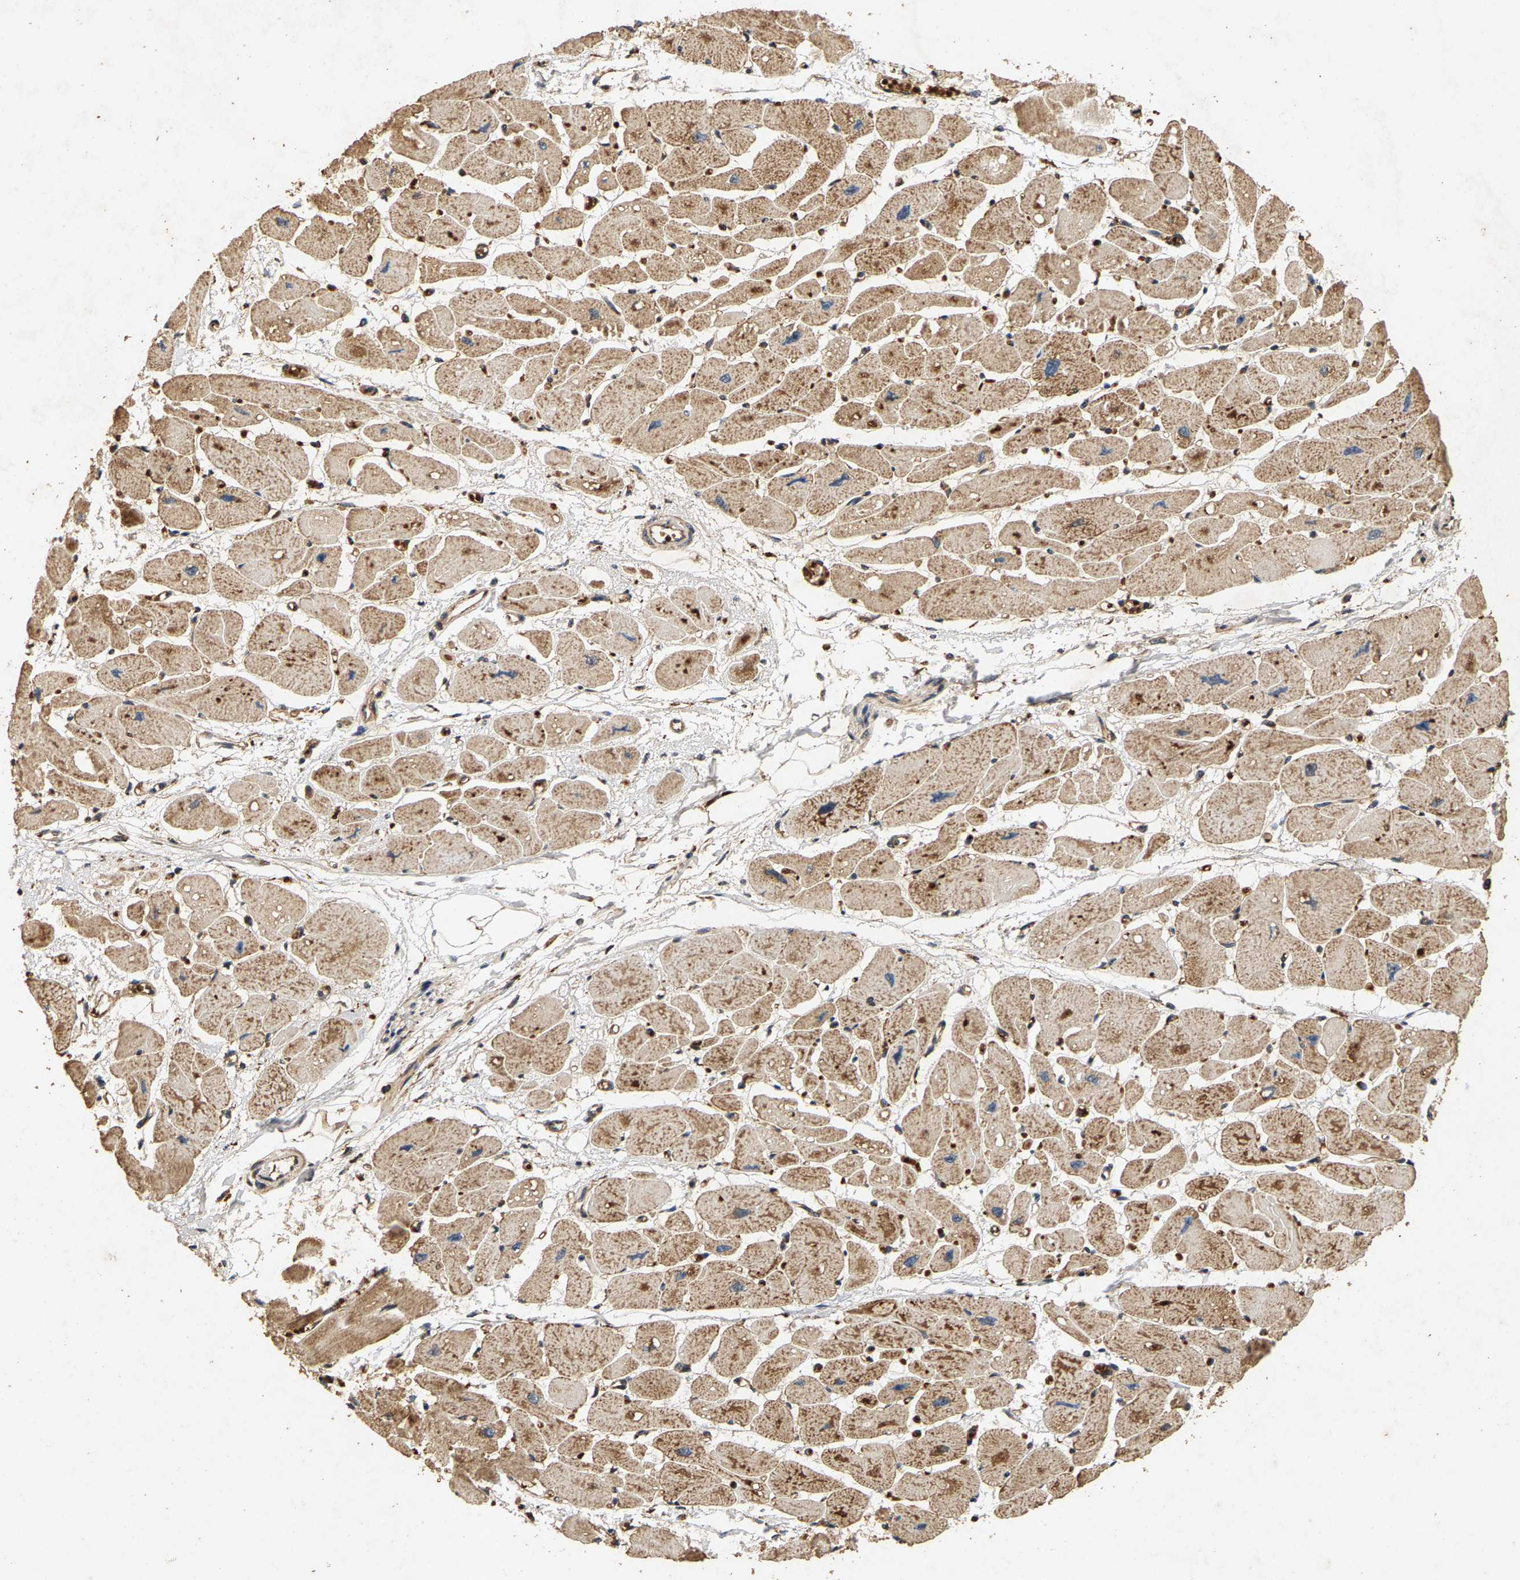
{"staining": {"intensity": "moderate", "quantity": ">75%", "location": "cytoplasmic/membranous"}, "tissue": "heart muscle", "cell_type": "Cardiomyocytes", "image_type": "normal", "snomed": [{"axis": "morphology", "description": "Normal tissue, NOS"}, {"axis": "topography", "description": "Heart"}], "caption": "Immunohistochemical staining of benign human heart muscle demonstrates moderate cytoplasmic/membranous protein staining in about >75% of cardiomyocytes.", "gene": "CIDEC", "patient": {"sex": "female", "age": 54}}